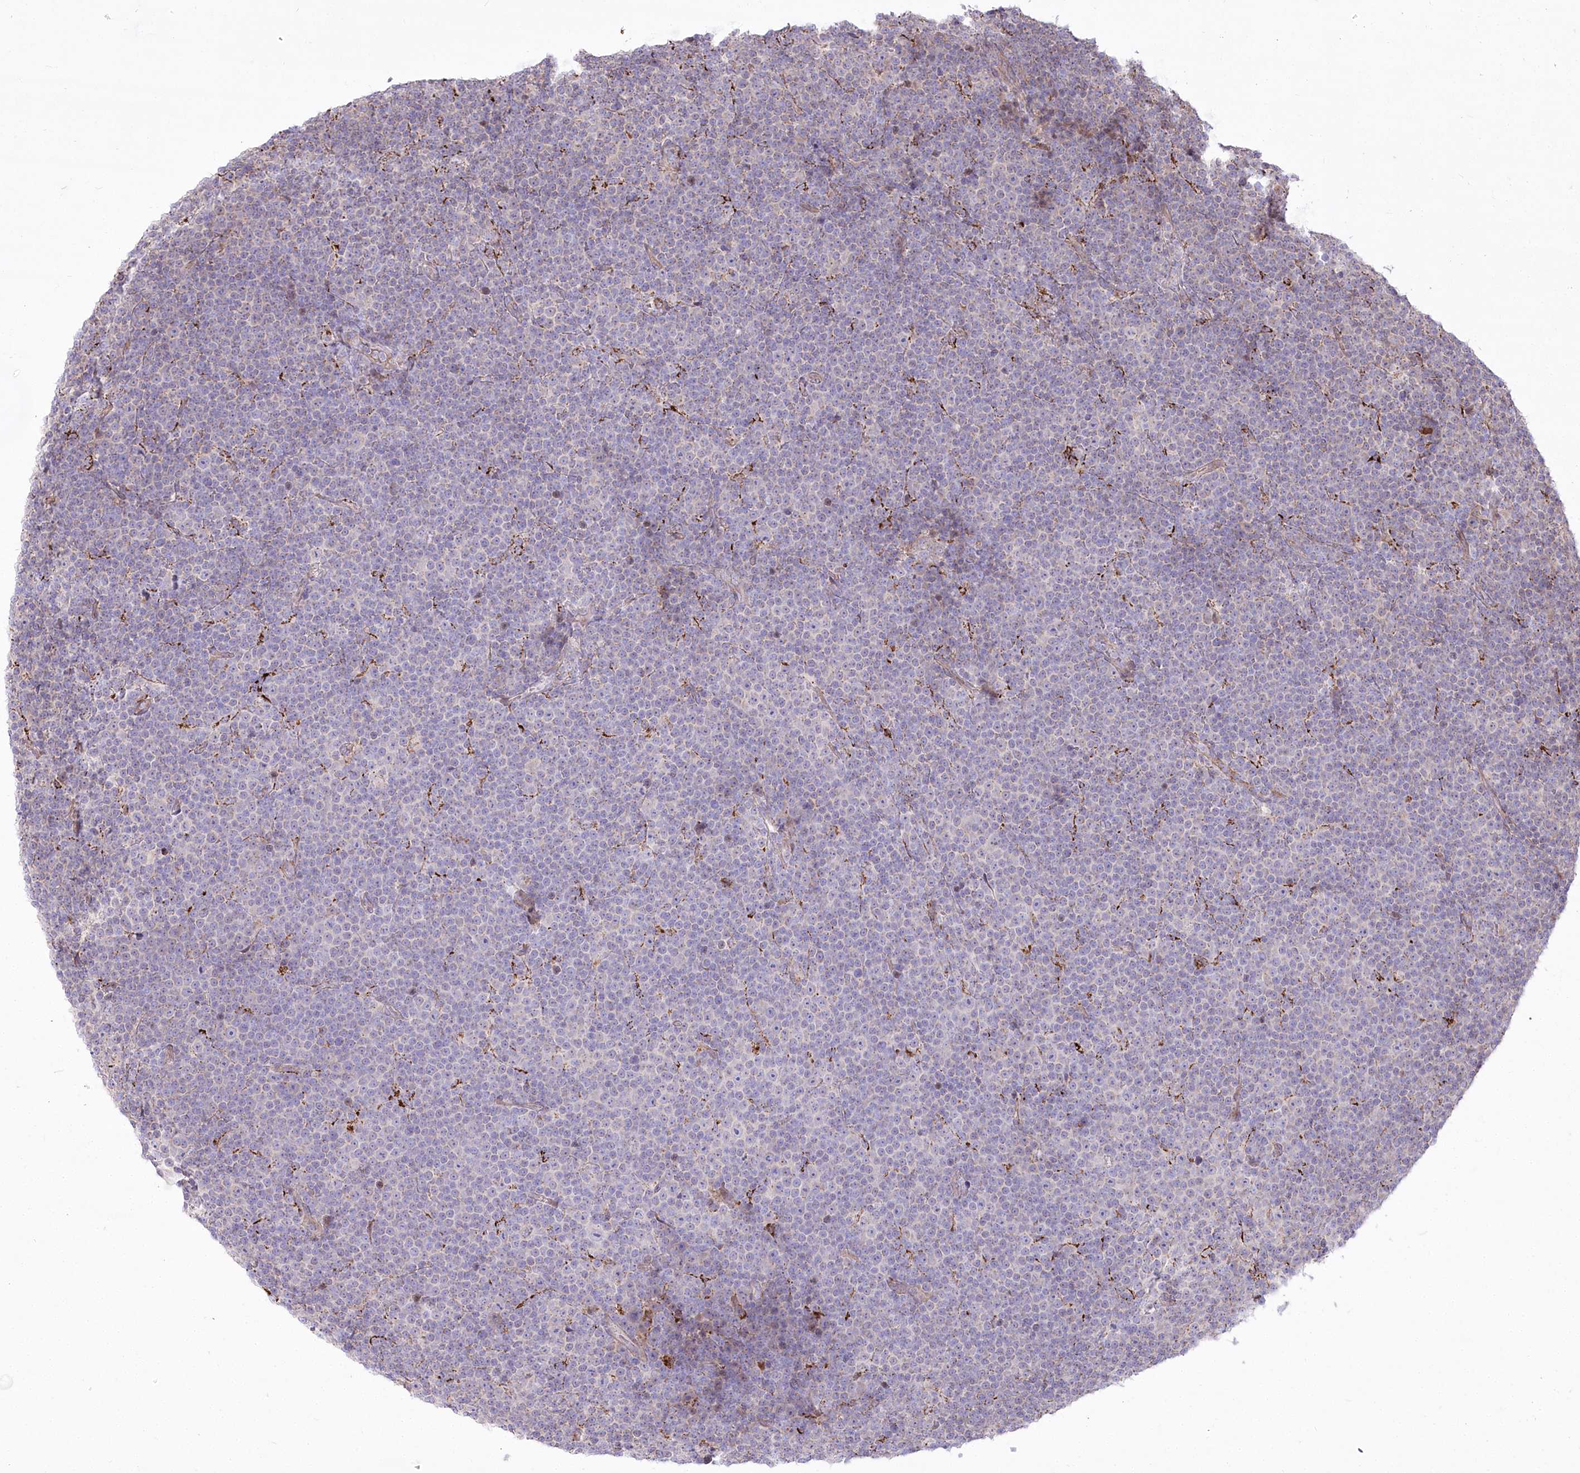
{"staining": {"intensity": "negative", "quantity": "none", "location": "none"}, "tissue": "lymphoma", "cell_type": "Tumor cells", "image_type": "cancer", "snomed": [{"axis": "morphology", "description": "Malignant lymphoma, non-Hodgkin's type, Low grade"}, {"axis": "topography", "description": "Lymph node"}], "caption": "Lymphoma was stained to show a protein in brown. There is no significant expression in tumor cells.", "gene": "CEP164", "patient": {"sex": "female", "age": 67}}